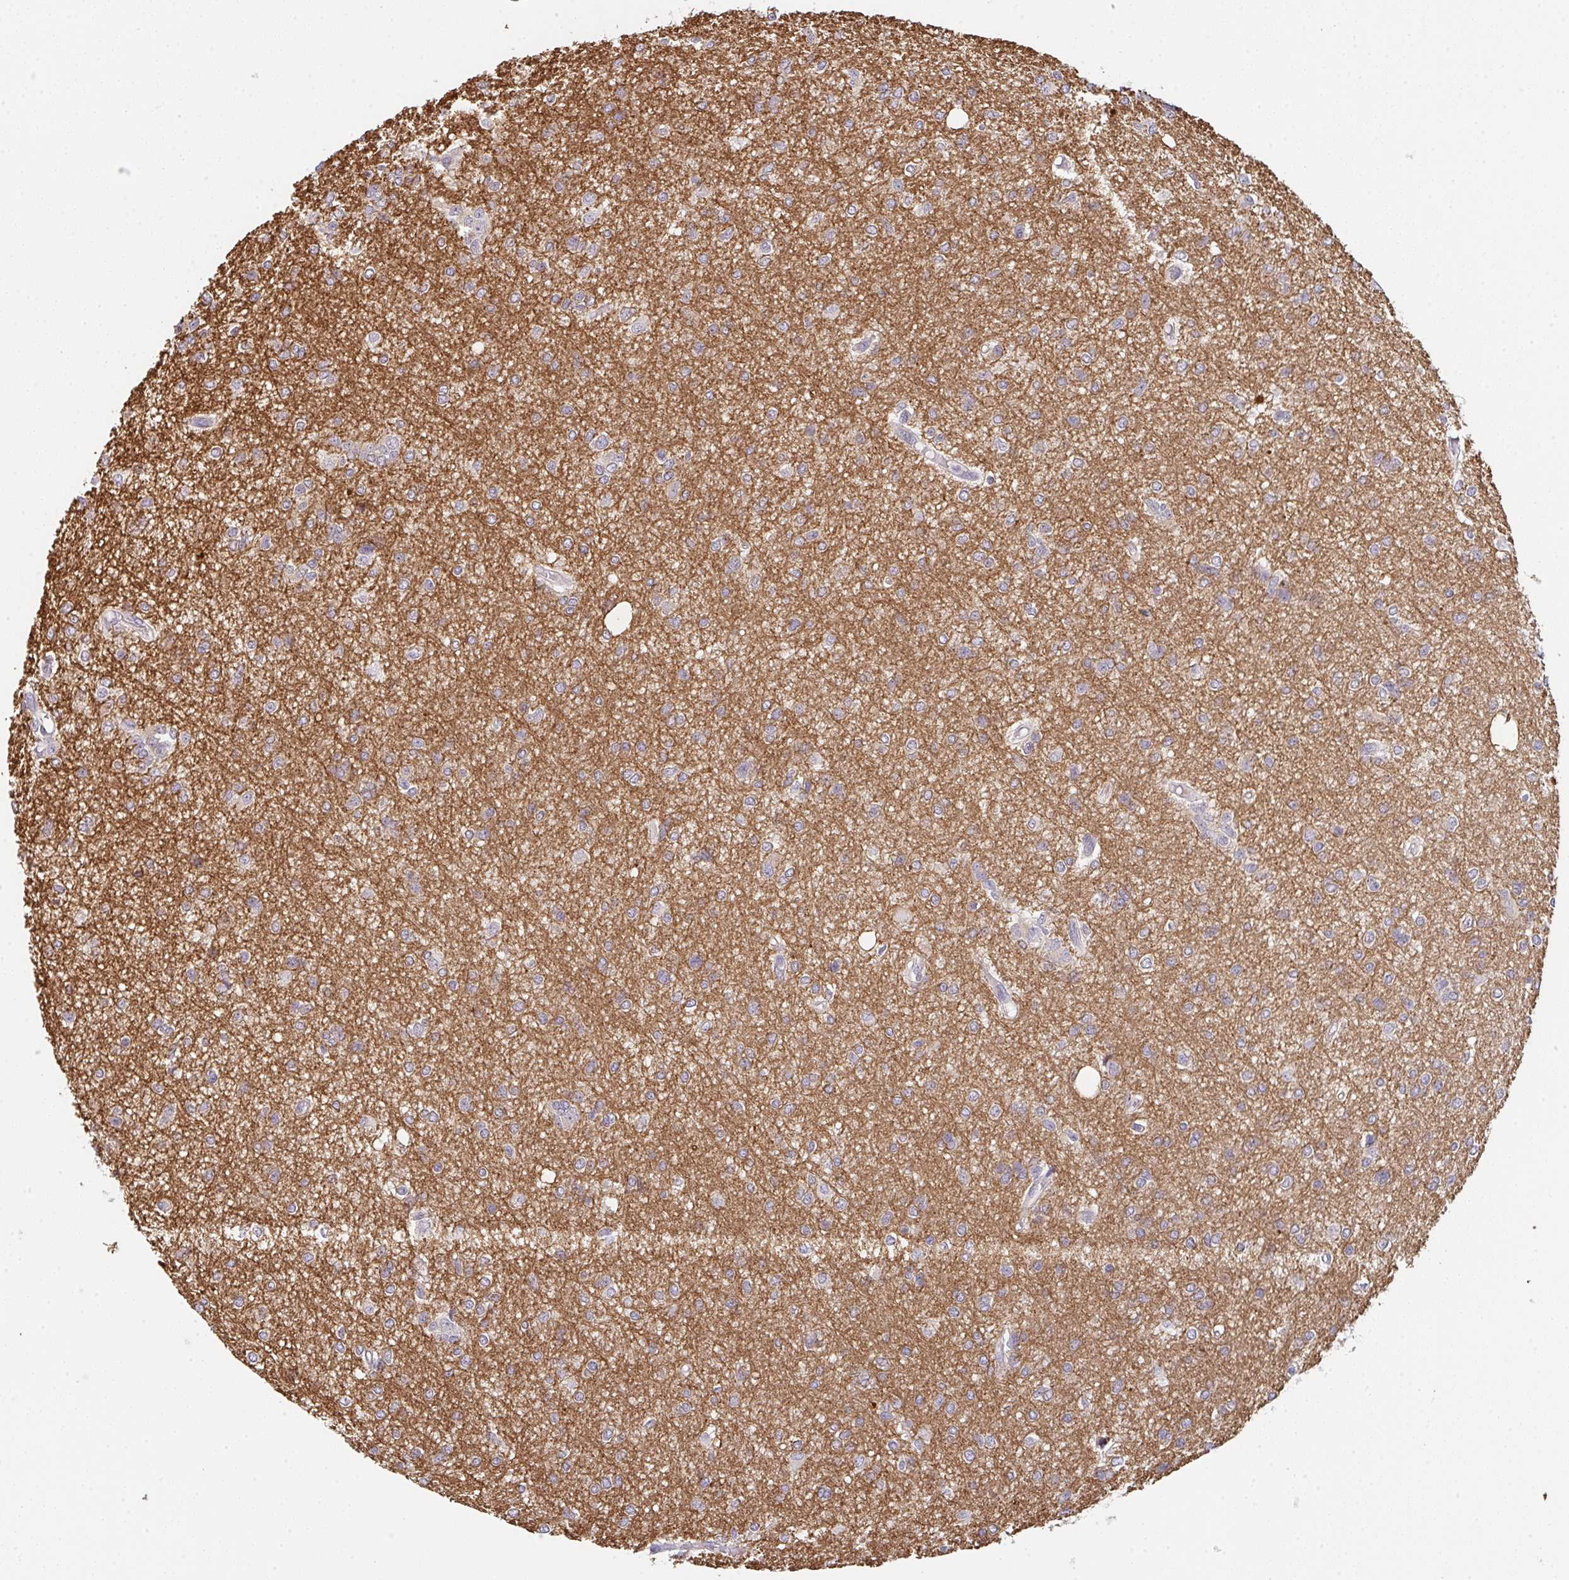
{"staining": {"intensity": "negative", "quantity": "none", "location": "none"}, "tissue": "glioma", "cell_type": "Tumor cells", "image_type": "cancer", "snomed": [{"axis": "morphology", "description": "Glioma, malignant, Low grade"}, {"axis": "topography", "description": "Brain"}], "caption": "DAB immunohistochemical staining of malignant glioma (low-grade) reveals no significant positivity in tumor cells.", "gene": "TSPAN31", "patient": {"sex": "male", "age": 26}}